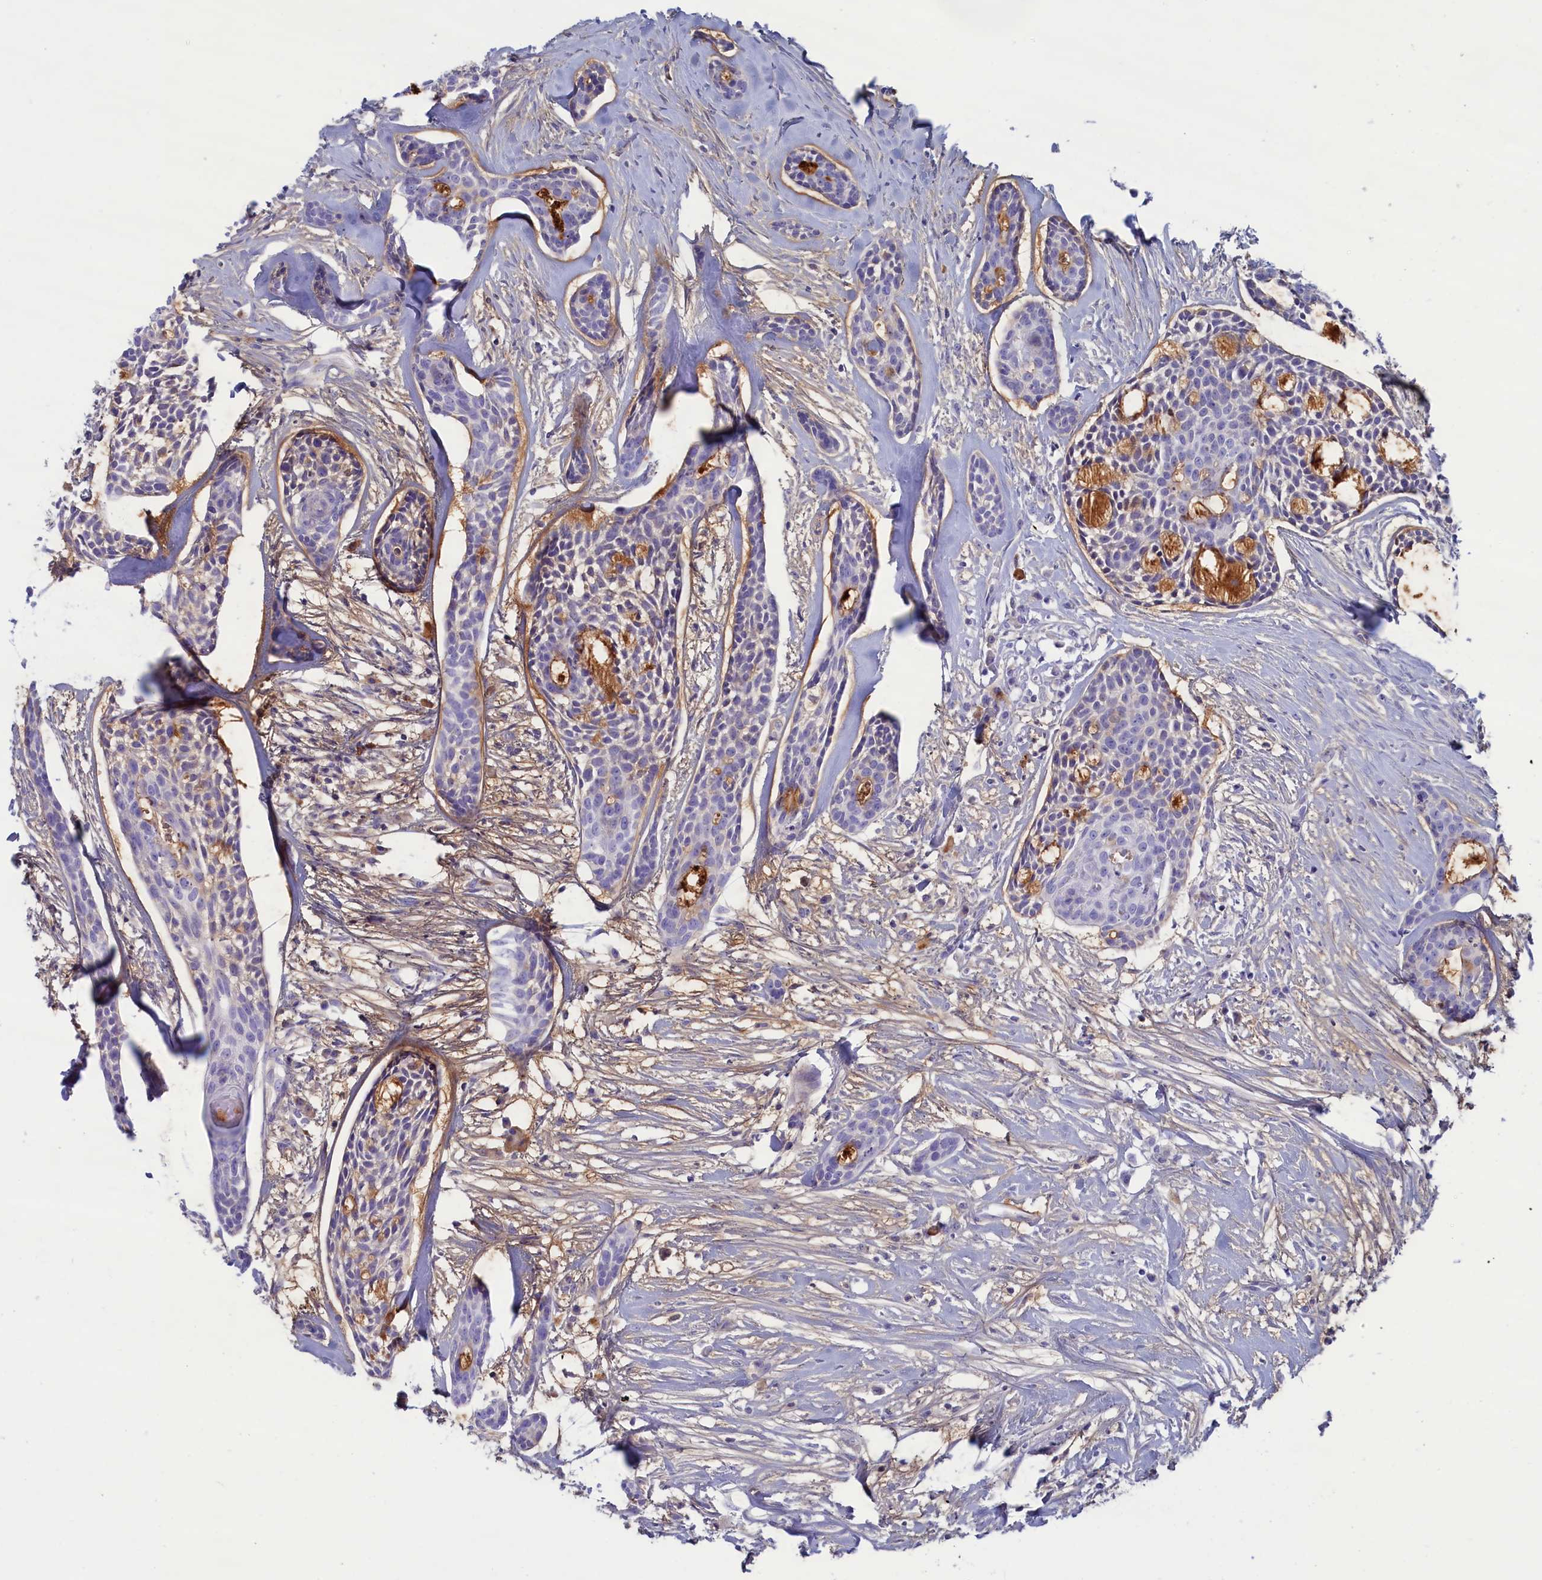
{"staining": {"intensity": "negative", "quantity": "none", "location": "none"}, "tissue": "head and neck cancer", "cell_type": "Tumor cells", "image_type": "cancer", "snomed": [{"axis": "morphology", "description": "Adenocarcinoma, NOS"}, {"axis": "topography", "description": "Subcutis"}, {"axis": "topography", "description": "Head-Neck"}], "caption": "Human head and neck adenocarcinoma stained for a protein using IHC exhibits no expression in tumor cells.", "gene": "MPV17L2", "patient": {"sex": "female", "age": 73}}